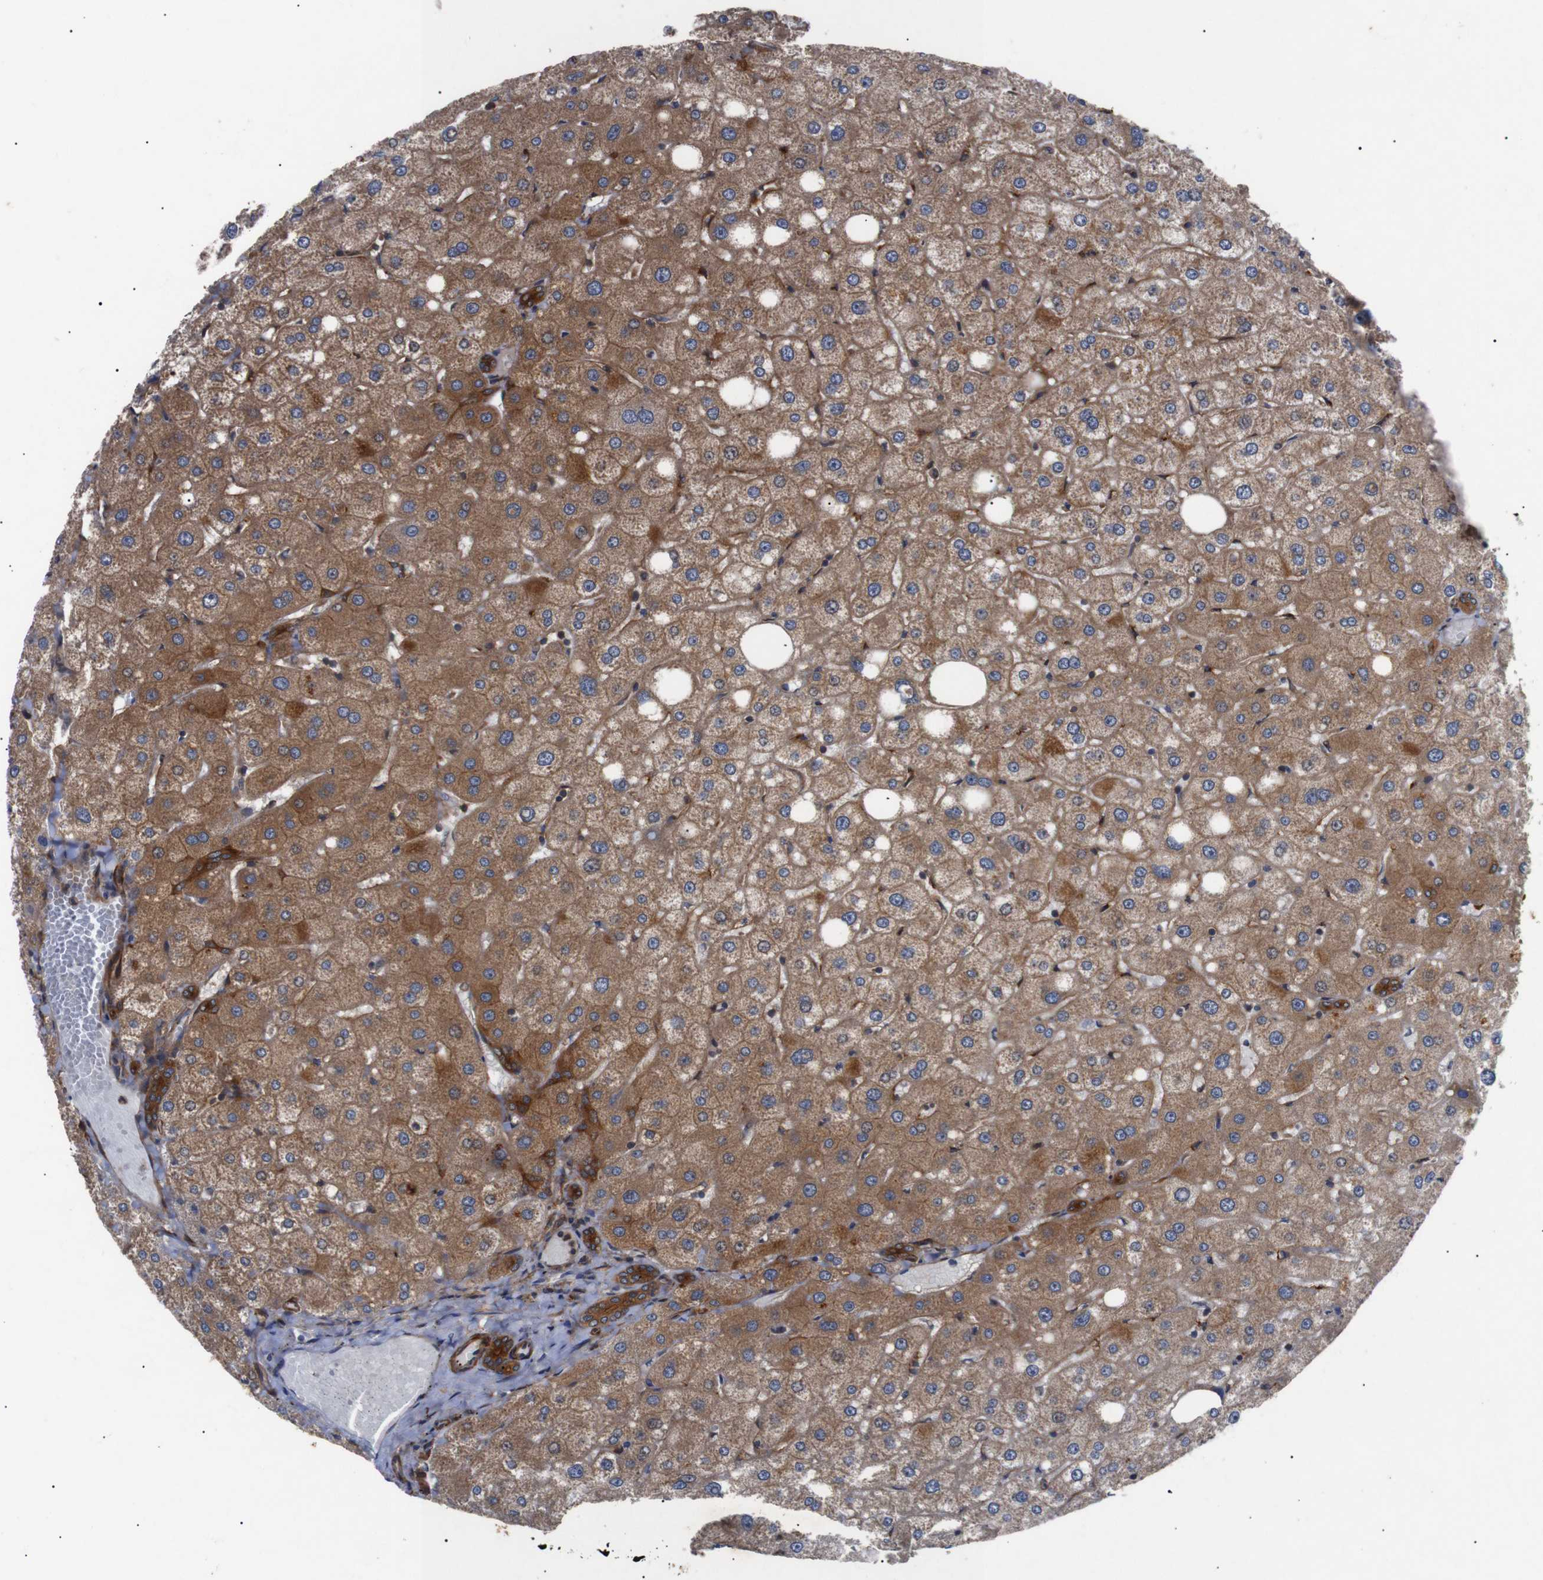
{"staining": {"intensity": "strong", "quantity": ">75%", "location": "cytoplasmic/membranous"}, "tissue": "liver", "cell_type": "Cholangiocytes", "image_type": "normal", "snomed": [{"axis": "morphology", "description": "Normal tissue, NOS"}, {"axis": "topography", "description": "Liver"}], "caption": "DAB immunohistochemical staining of benign human liver reveals strong cytoplasmic/membranous protein positivity in about >75% of cholangiocytes.", "gene": "PAWR", "patient": {"sex": "male", "age": 73}}